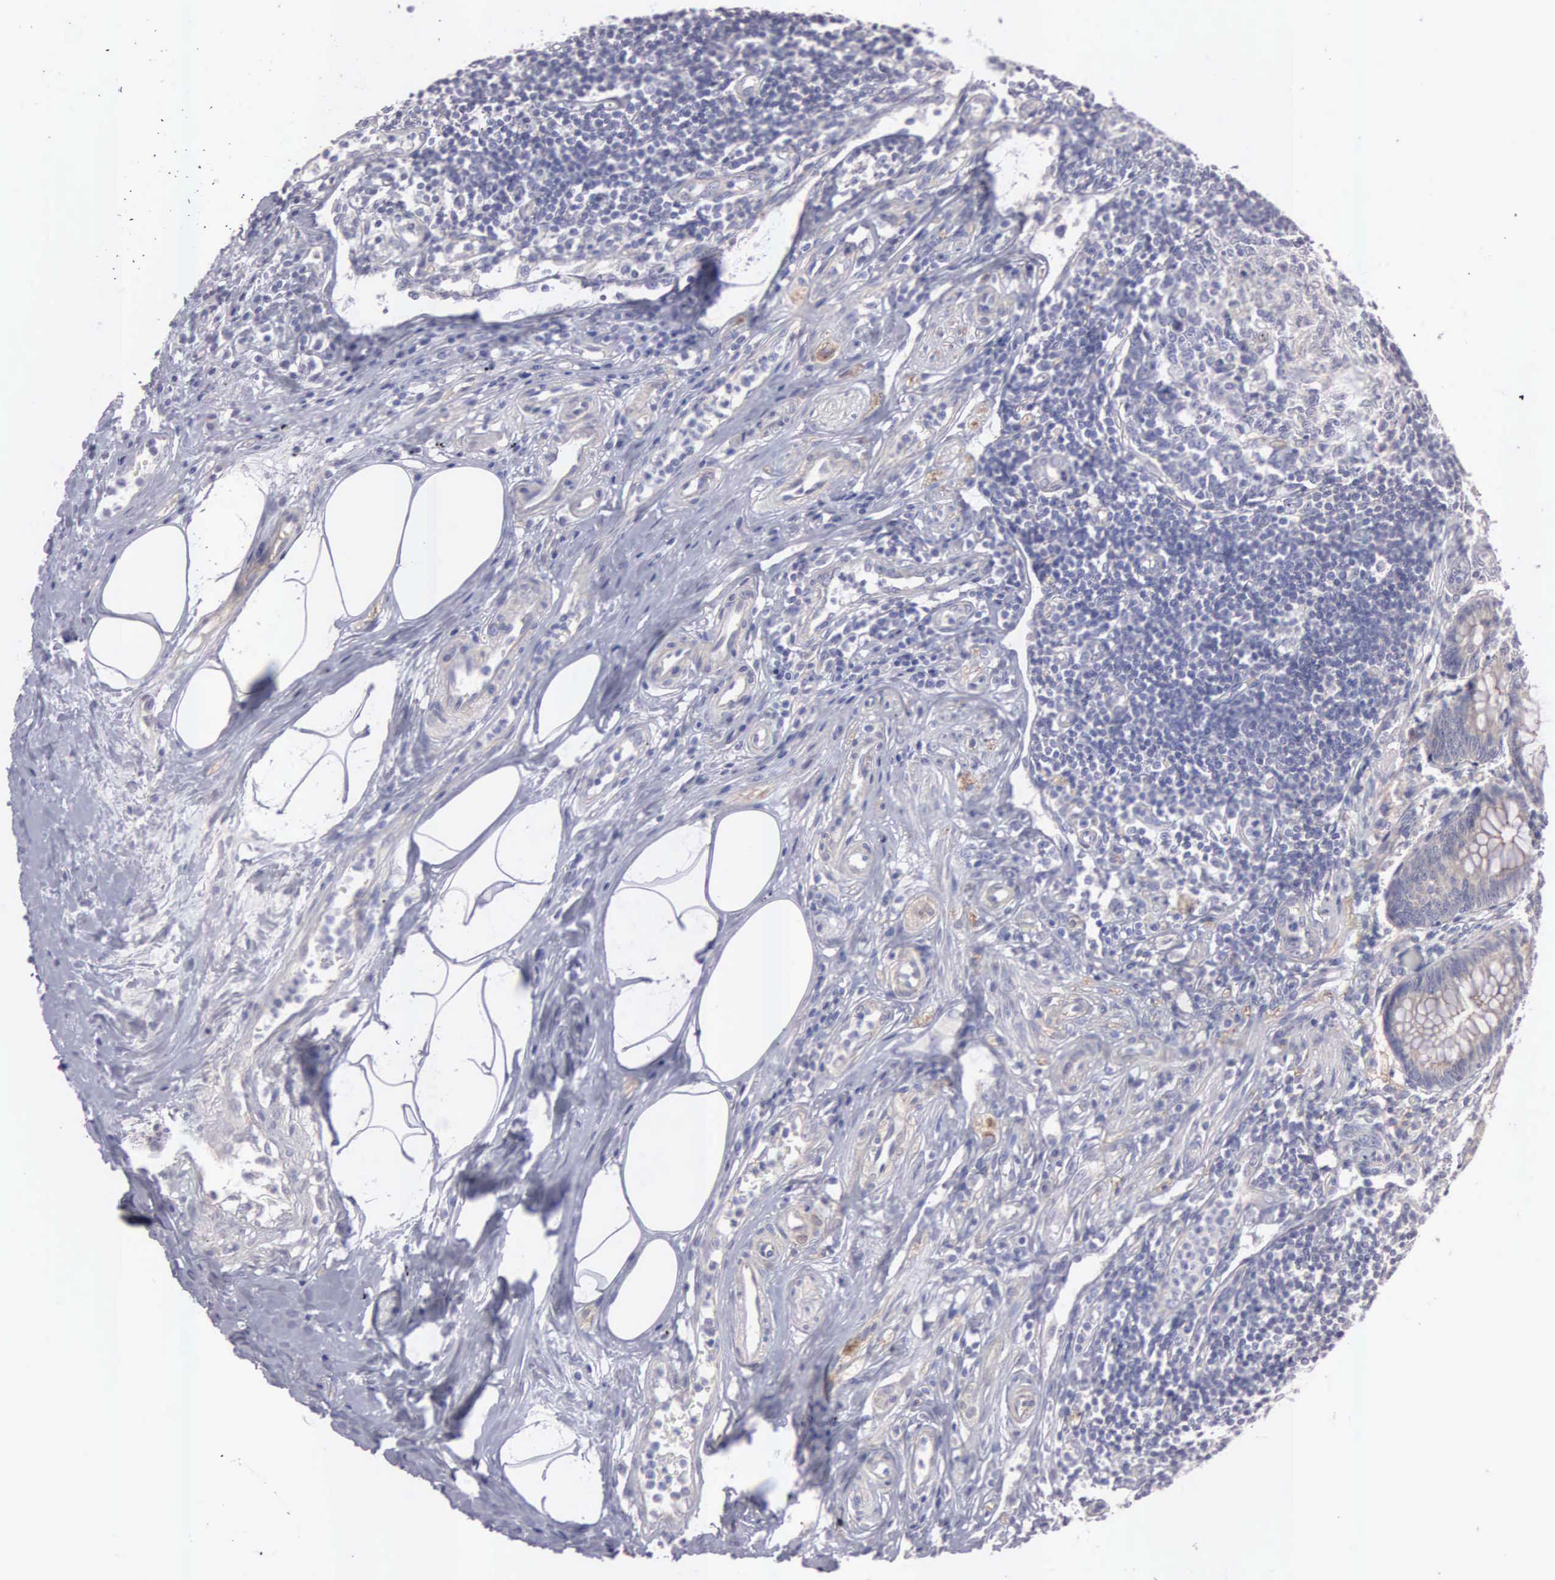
{"staining": {"intensity": "moderate", "quantity": ">75%", "location": "cytoplasmic/membranous"}, "tissue": "appendix", "cell_type": "Glandular cells", "image_type": "normal", "snomed": [{"axis": "morphology", "description": "Normal tissue, NOS"}, {"axis": "topography", "description": "Appendix"}], "caption": "Brown immunohistochemical staining in unremarkable human appendix displays moderate cytoplasmic/membranous staining in approximately >75% of glandular cells. (DAB (3,3'-diaminobenzidine) = brown stain, brightfield microscopy at high magnification).", "gene": "CEP170B", "patient": {"sex": "female", "age": 34}}